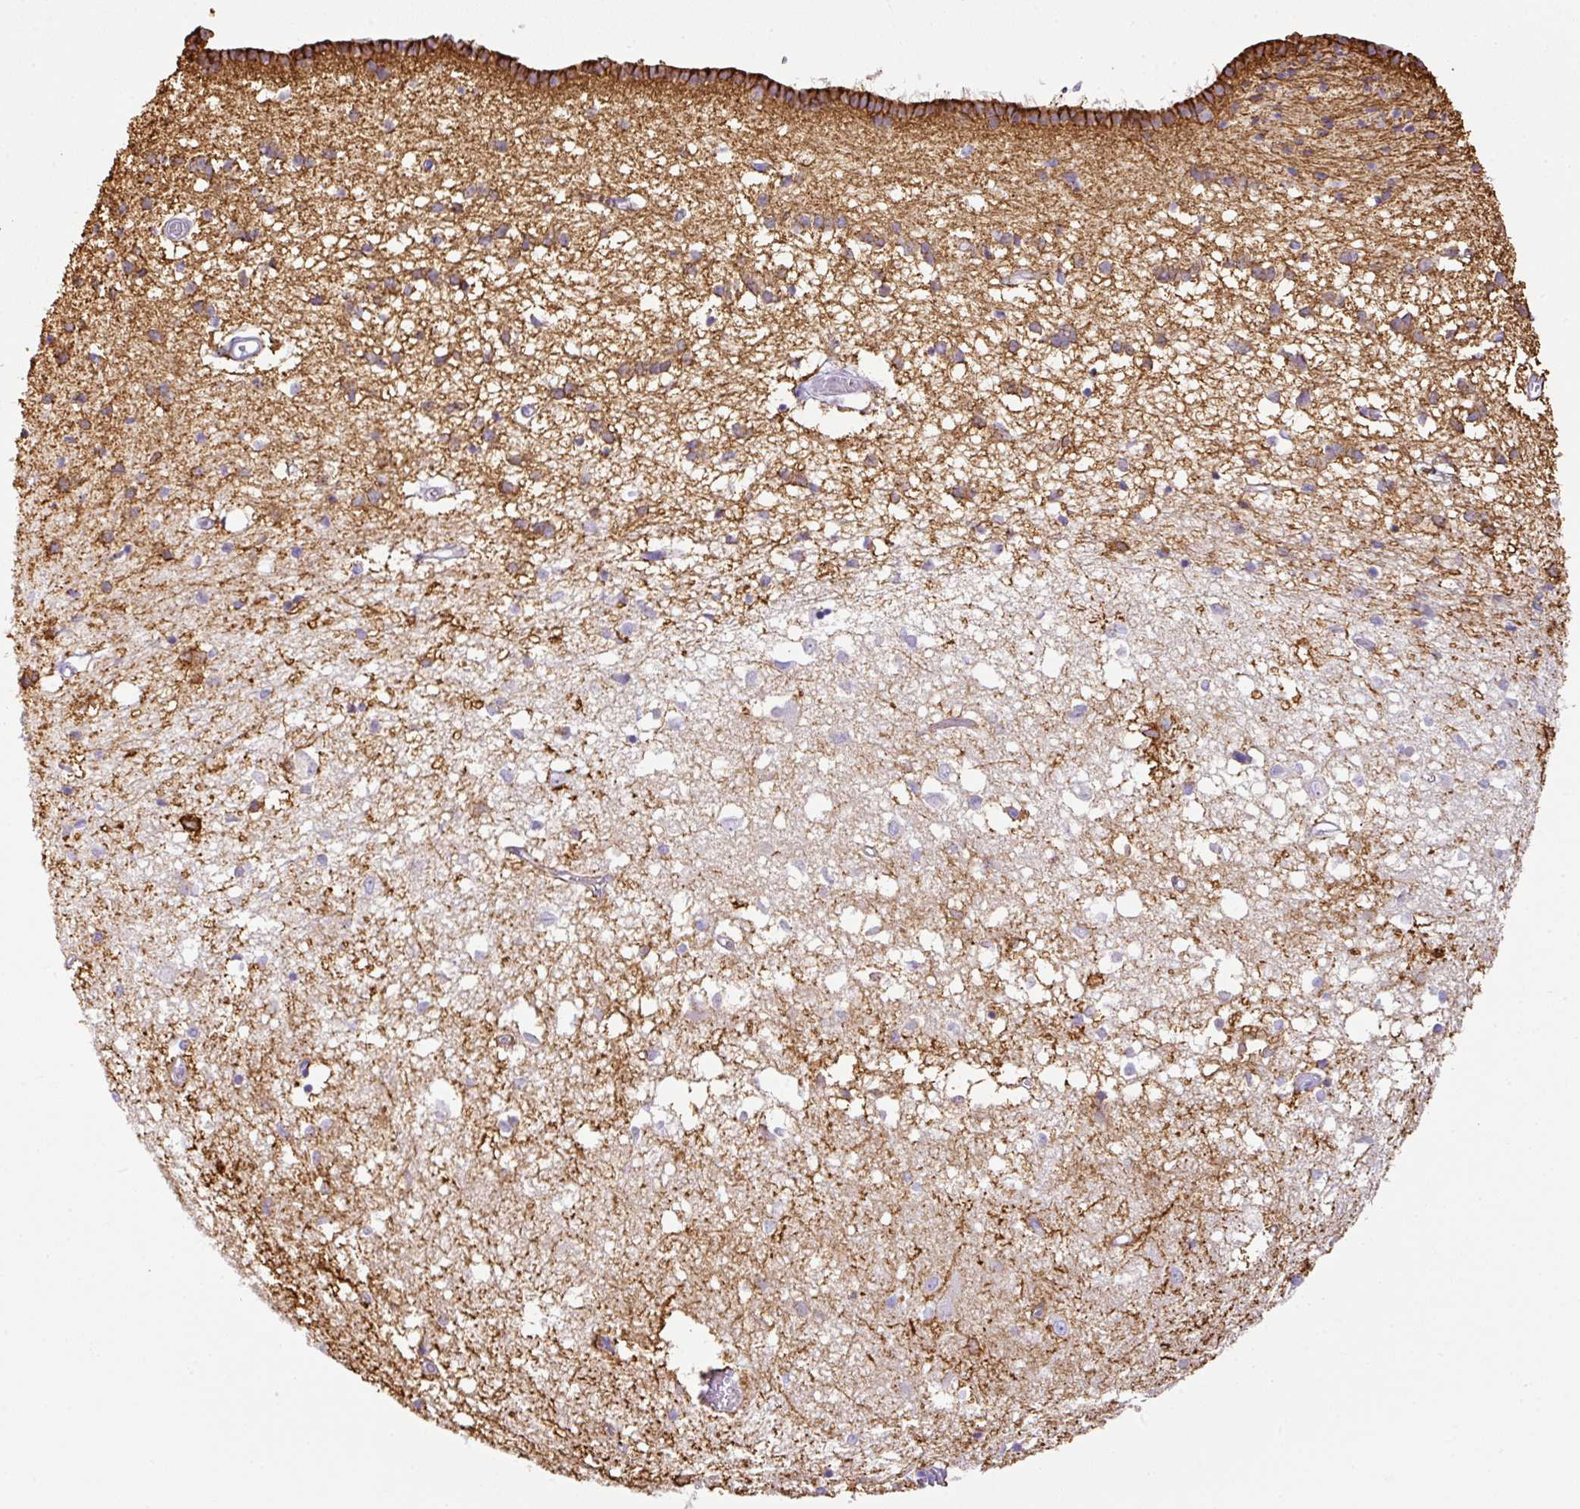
{"staining": {"intensity": "strong", "quantity": "<25%", "location": "cytoplasmic/membranous"}, "tissue": "caudate", "cell_type": "Glial cells", "image_type": "normal", "snomed": [{"axis": "morphology", "description": "Normal tissue, NOS"}, {"axis": "topography", "description": "Lateral ventricle wall"}], "caption": "DAB (3,3'-diaminobenzidine) immunohistochemical staining of unremarkable human caudate exhibits strong cytoplasmic/membranous protein expression in about <25% of glial cells. The staining is performed using DAB brown chromogen to label protein expression. The nuclei are counter-stained blue using hematoxylin.", "gene": "TARM1", "patient": {"sex": "male", "age": 70}}